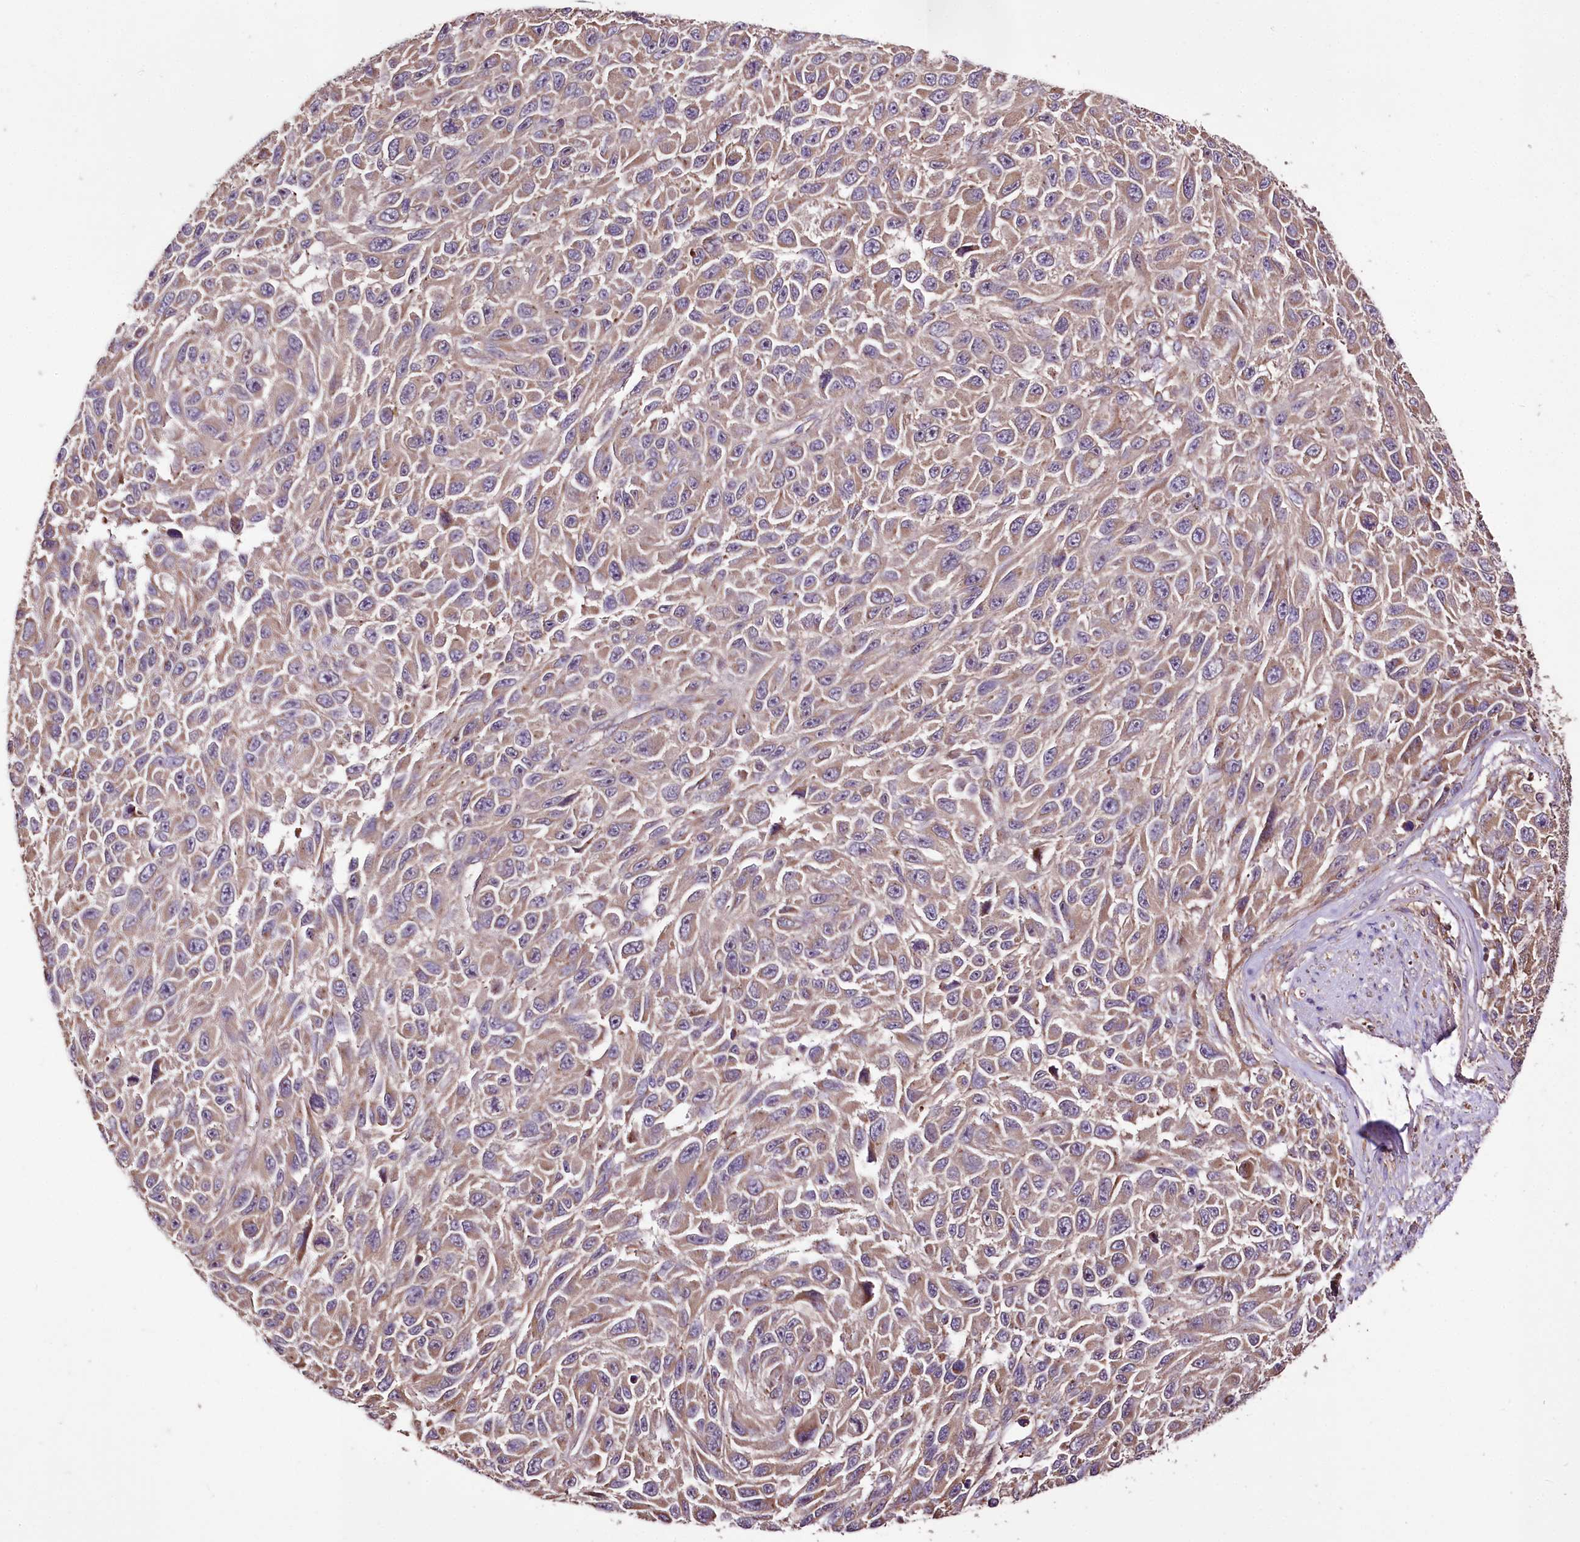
{"staining": {"intensity": "weak", "quantity": ">75%", "location": "cytoplasmic/membranous"}, "tissue": "melanoma", "cell_type": "Tumor cells", "image_type": "cancer", "snomed": [{"axis": "morphology", "description": "Normal tissue, NOS"}, {"axis": "morphology", "description": "Malignant melanoma, NOS"}, {"axis": "topography", "description": "Skin"}], "caption": "DAB immunohistochemical staining of human malignant melanoma exhibits weak cytoplasmic/membranous protein staining in about >75% of tumor cells. (brown staining indicates protein expression, while blue staining denotes nuclei).", "gene": "WWC1", "patient": {"sex": "female", "age": 96}}